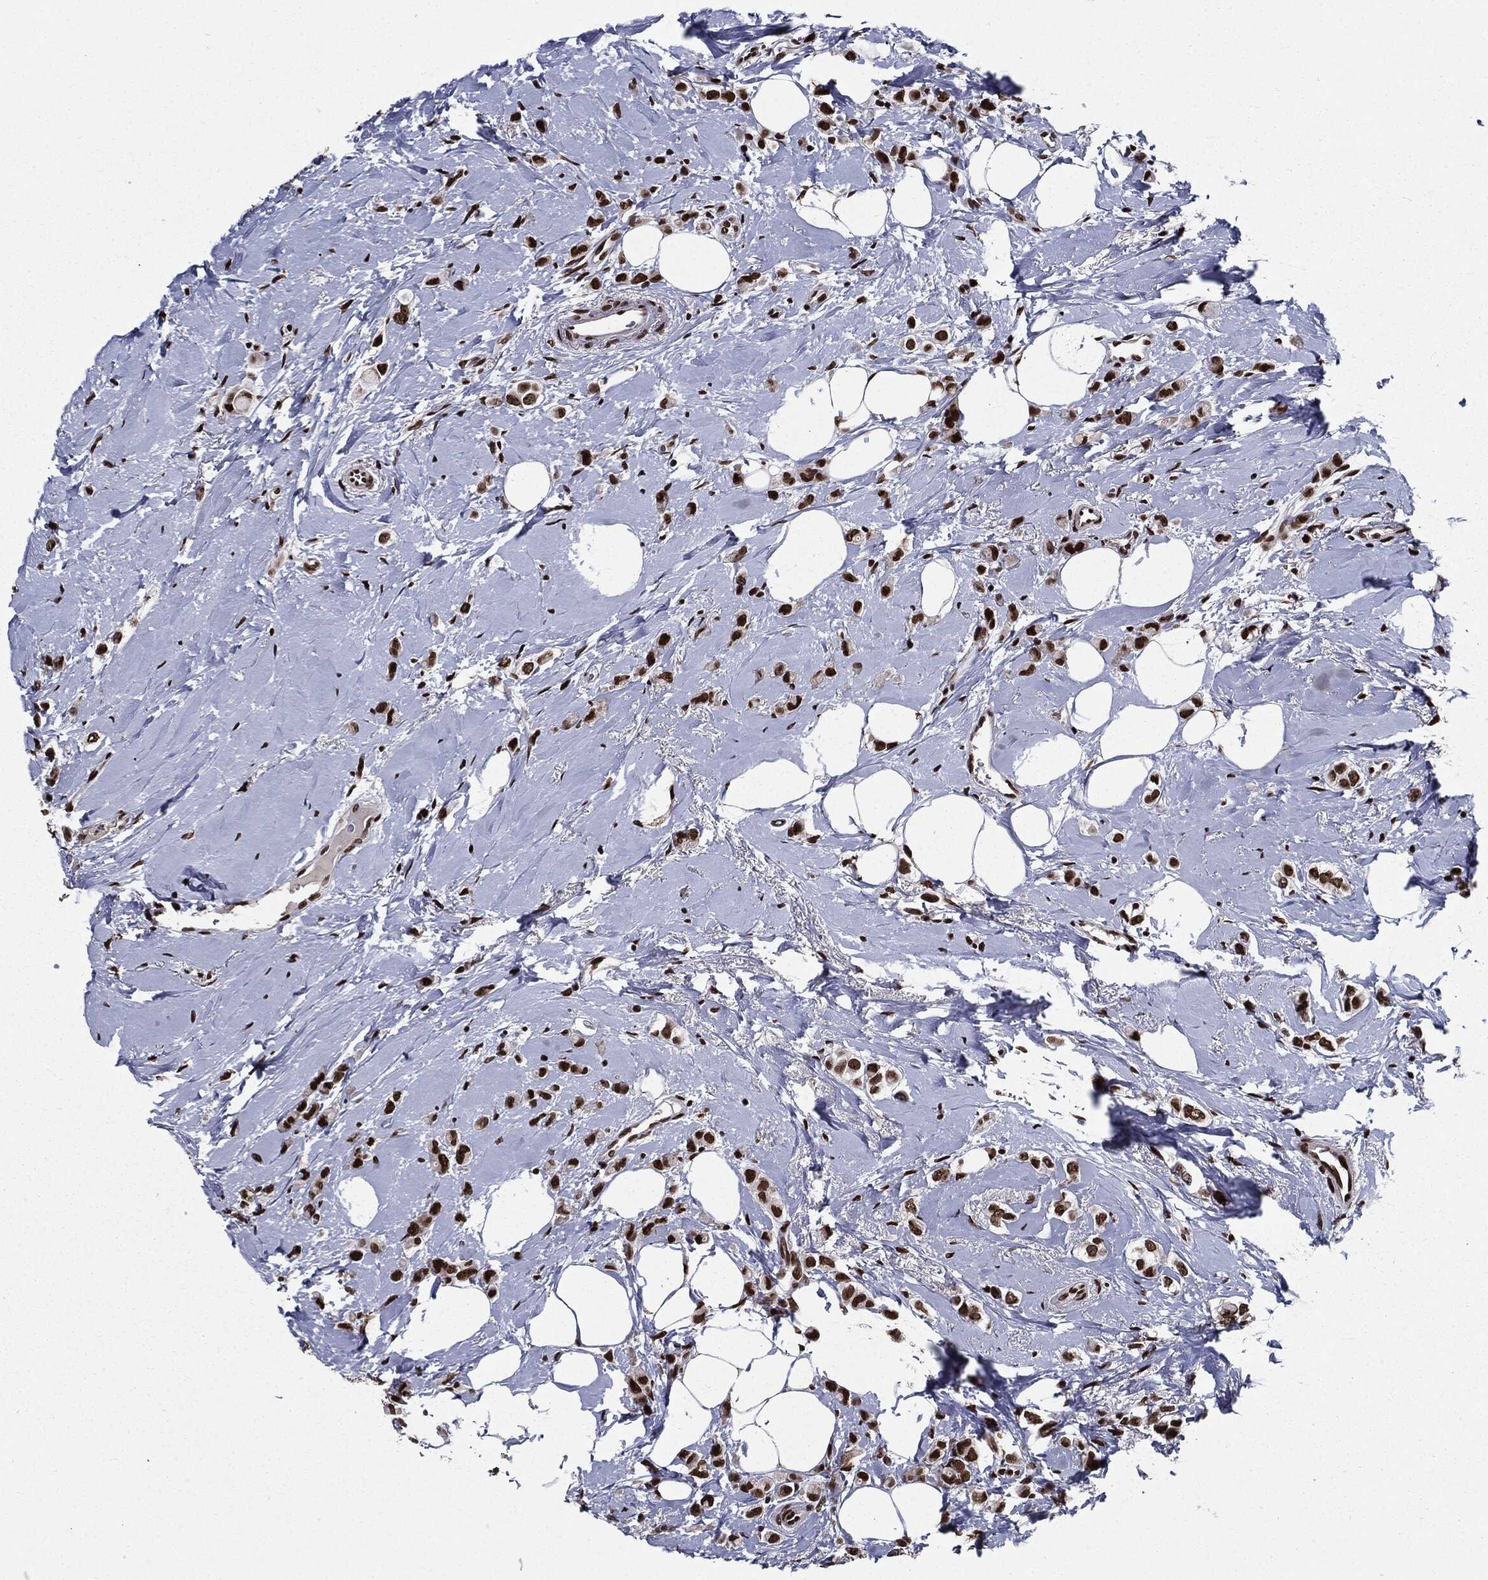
{"staining": {"intensity": "strong", "quantity": ">75%", "location": "nuclear"}, "tissue": "breast cancer", "cell_type": "Tumor cells", "image_type": "cancer", "snomed": [{"axis": "morphology", "description": "Lobular carcinoma"}, {"axis": "topography", "description": "Breast"}], "caption": "This photomicrograph demonstrates IHC staining of human breast lobular carcinoma, with high strong nuclear positivity in approximately >75% of tumor cells.", "gene": "ZFP91", "patient": {"sex": "female", "age": 66}}